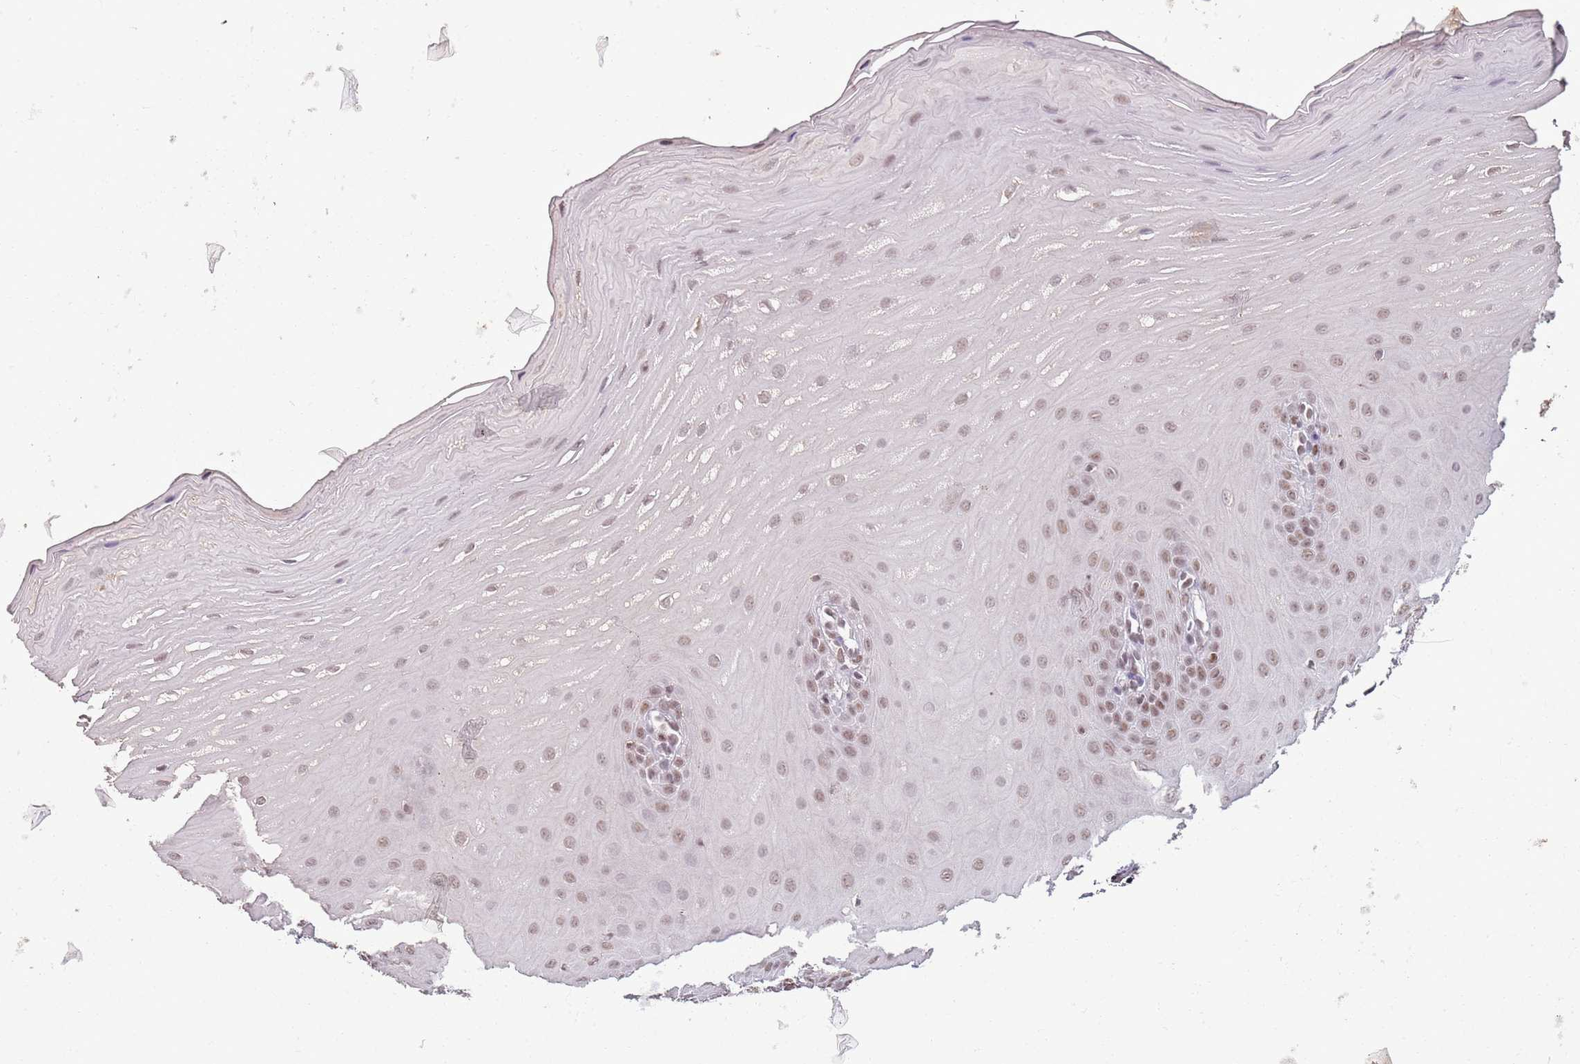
{"staining": {"intensity": "moderate", "quantity": ">75%", "location": "nuclear"}, "tissue": "oral mucosa", "cell_type": "Squamous epithelial cells", "image_type": "normal", "snomed": [{"axis": "morphology", "description": "Normal tissue, NOS"}, {"axis": "topography", "description": "Oral tissue"}], "caption": "This micrograph exhibits immunohistochemistry staining of unremarkable oral mucosa, with medium moderate nuclear staining in about >75% of squamous epithelial cells.", "gene": "ARL14EP", "patient": {"sex": "female", "age": 39}}